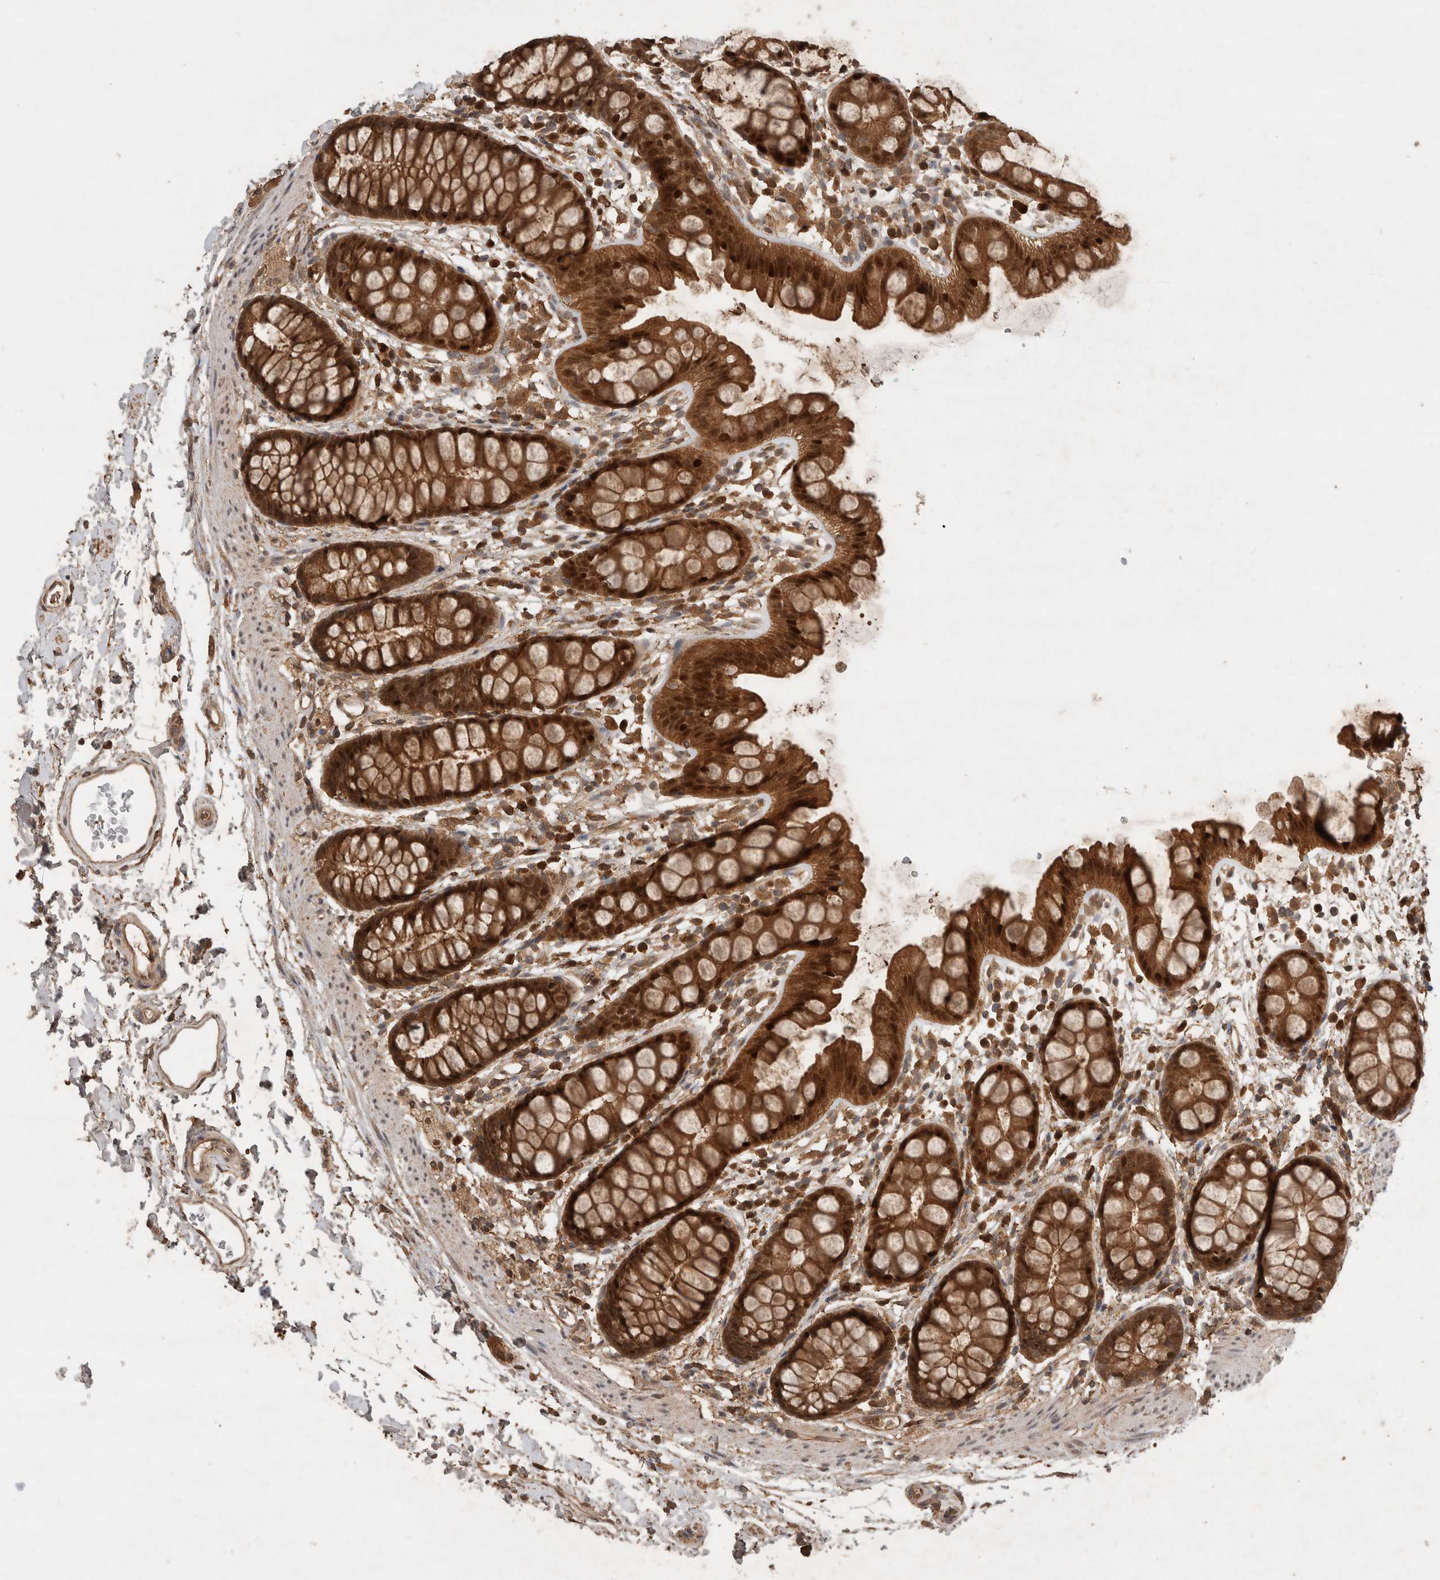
{"staining": {"intensity": "strong", "quantity": ">75%", "location": "cytoplasmic/membranous,nuclear"}, "tissue": "rectum", "cell_type": "Glandular cells", "image_type": "normal", "snomed": [{"axis": "morphology", "description": "Normal tissue, NOS"}, {"axis": "topography", "description": "Rectum"}], "caption": "A high-resolution photomicrograph shows immunohistochemistry (IHC) staining of unremarkable rectum, which shows strong cytoplasmic/membranous,nuclear positivity in about >75% of glandular cells.", "gene": "OTUD7B", "patient": {"sex": "female", "age": 65}}